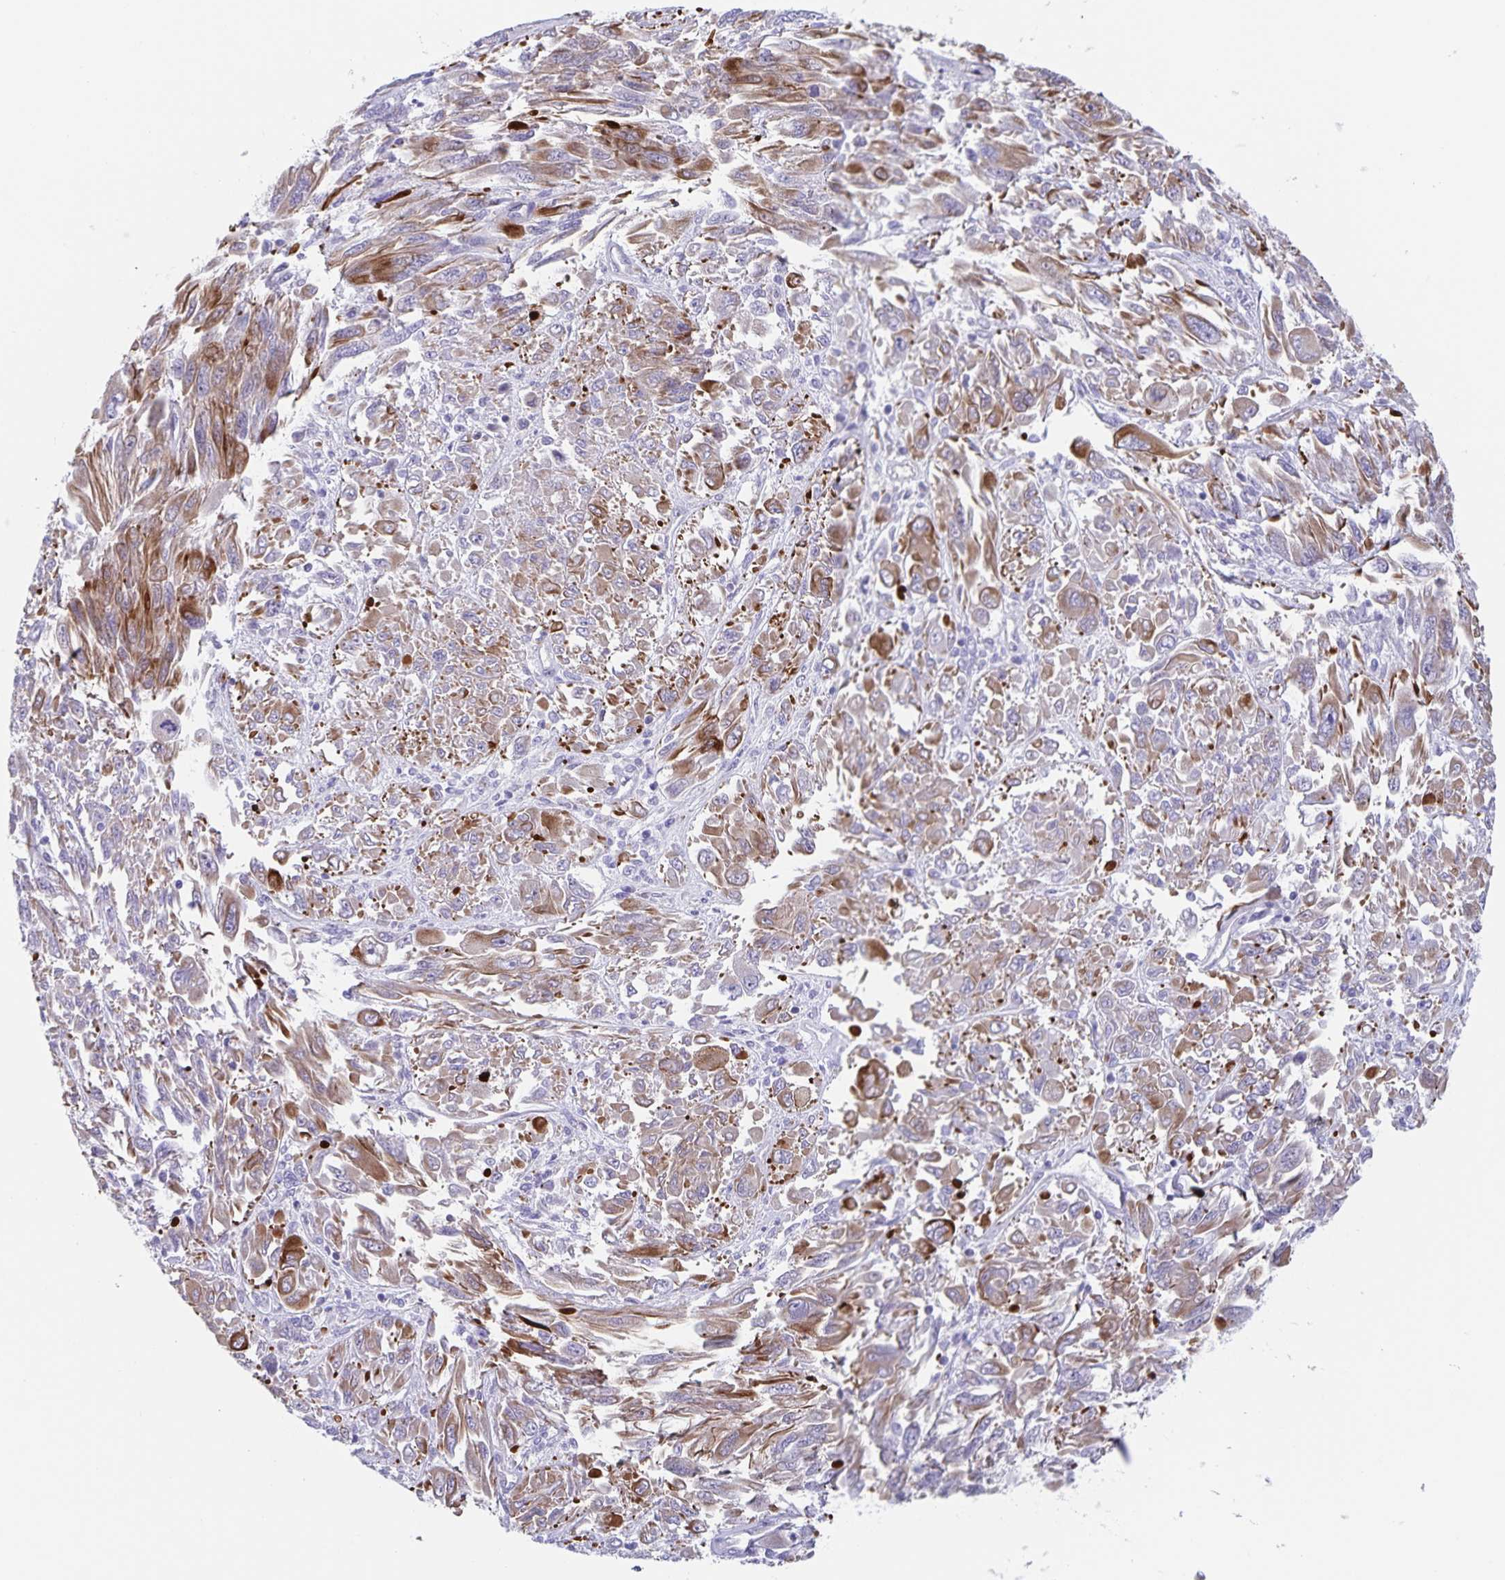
{"staining": {"intensity": "moderate", "quantity": "25%-75%", "location": "cytoplasmic/membranous"}, "tissue": "melanoma", "cell_type": "Tumor cells", "image_type": "cancer", "snomed": [{"axis": "morphology", "description": "Malignant melanoma, NOS"}, {"axis": "topography", "description": "Skin"}], "caption": "Tumor cells display medium levels of moderate cytoplasmic/membranous positivity in about 25%-75% of cells in human malignant melanoma. The protein of interest is stained brown, and the nuclei are stained in blue (DAB (3,3'-diaminobenzidine) IHC with brightfield microscopy, high magnification).", "gene": "SYNM", "patient": {"sex": "female", "age": 91}}